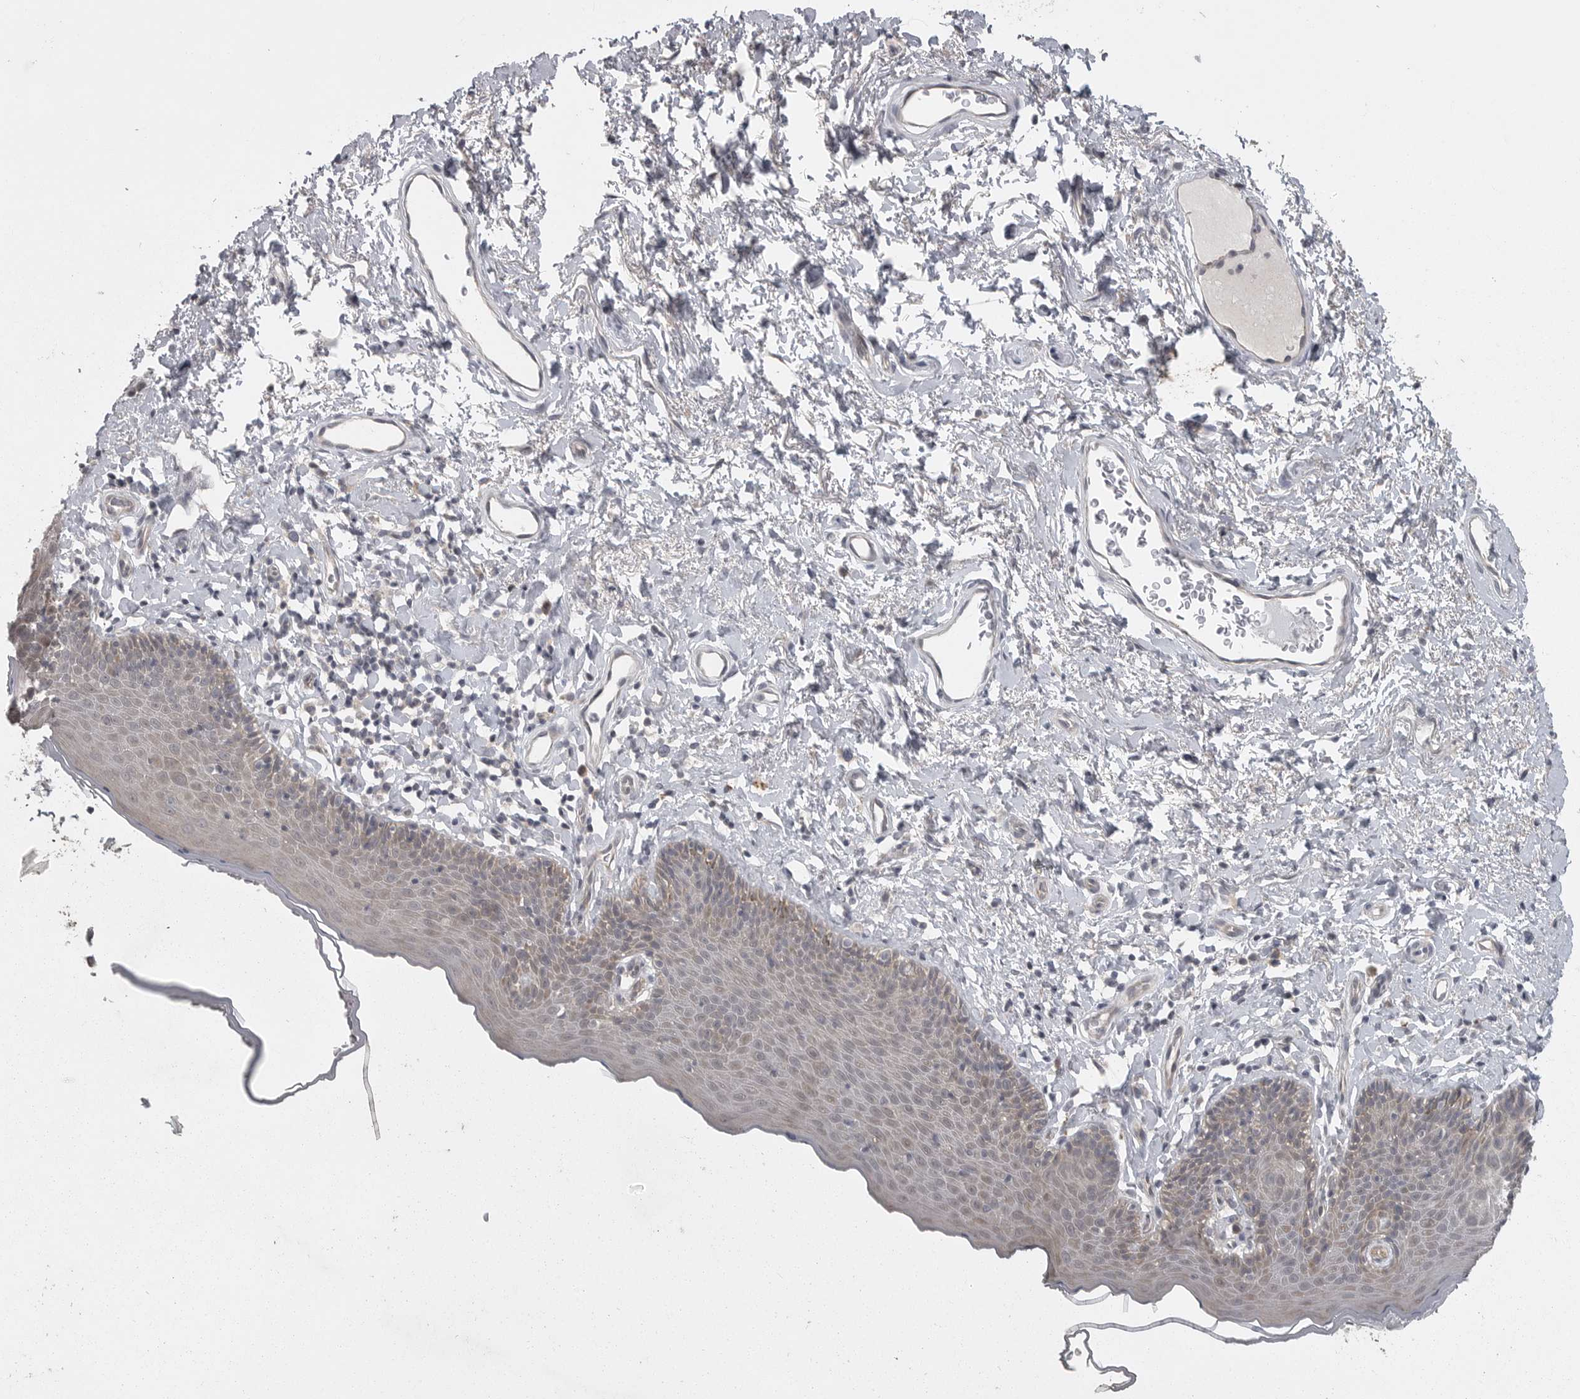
{"staining": {"intensity": "weak", "quantity": "<25%", "location": "cytoplasmic/membranous"}, "tissue": "skin", "cell_type": "Epidermal cells", "image_type": "normal", "snomed": [{"axis": "morphology", "description": "Normal tissue, NOS"}, {"axis": "topography", "description": "Vulva"}], "caption": "Photomicrograph shows no protein positivity in epidermal cells of benign skin.", "gene": "PHF13", "patient": {"sex": "female", "age": 66}}